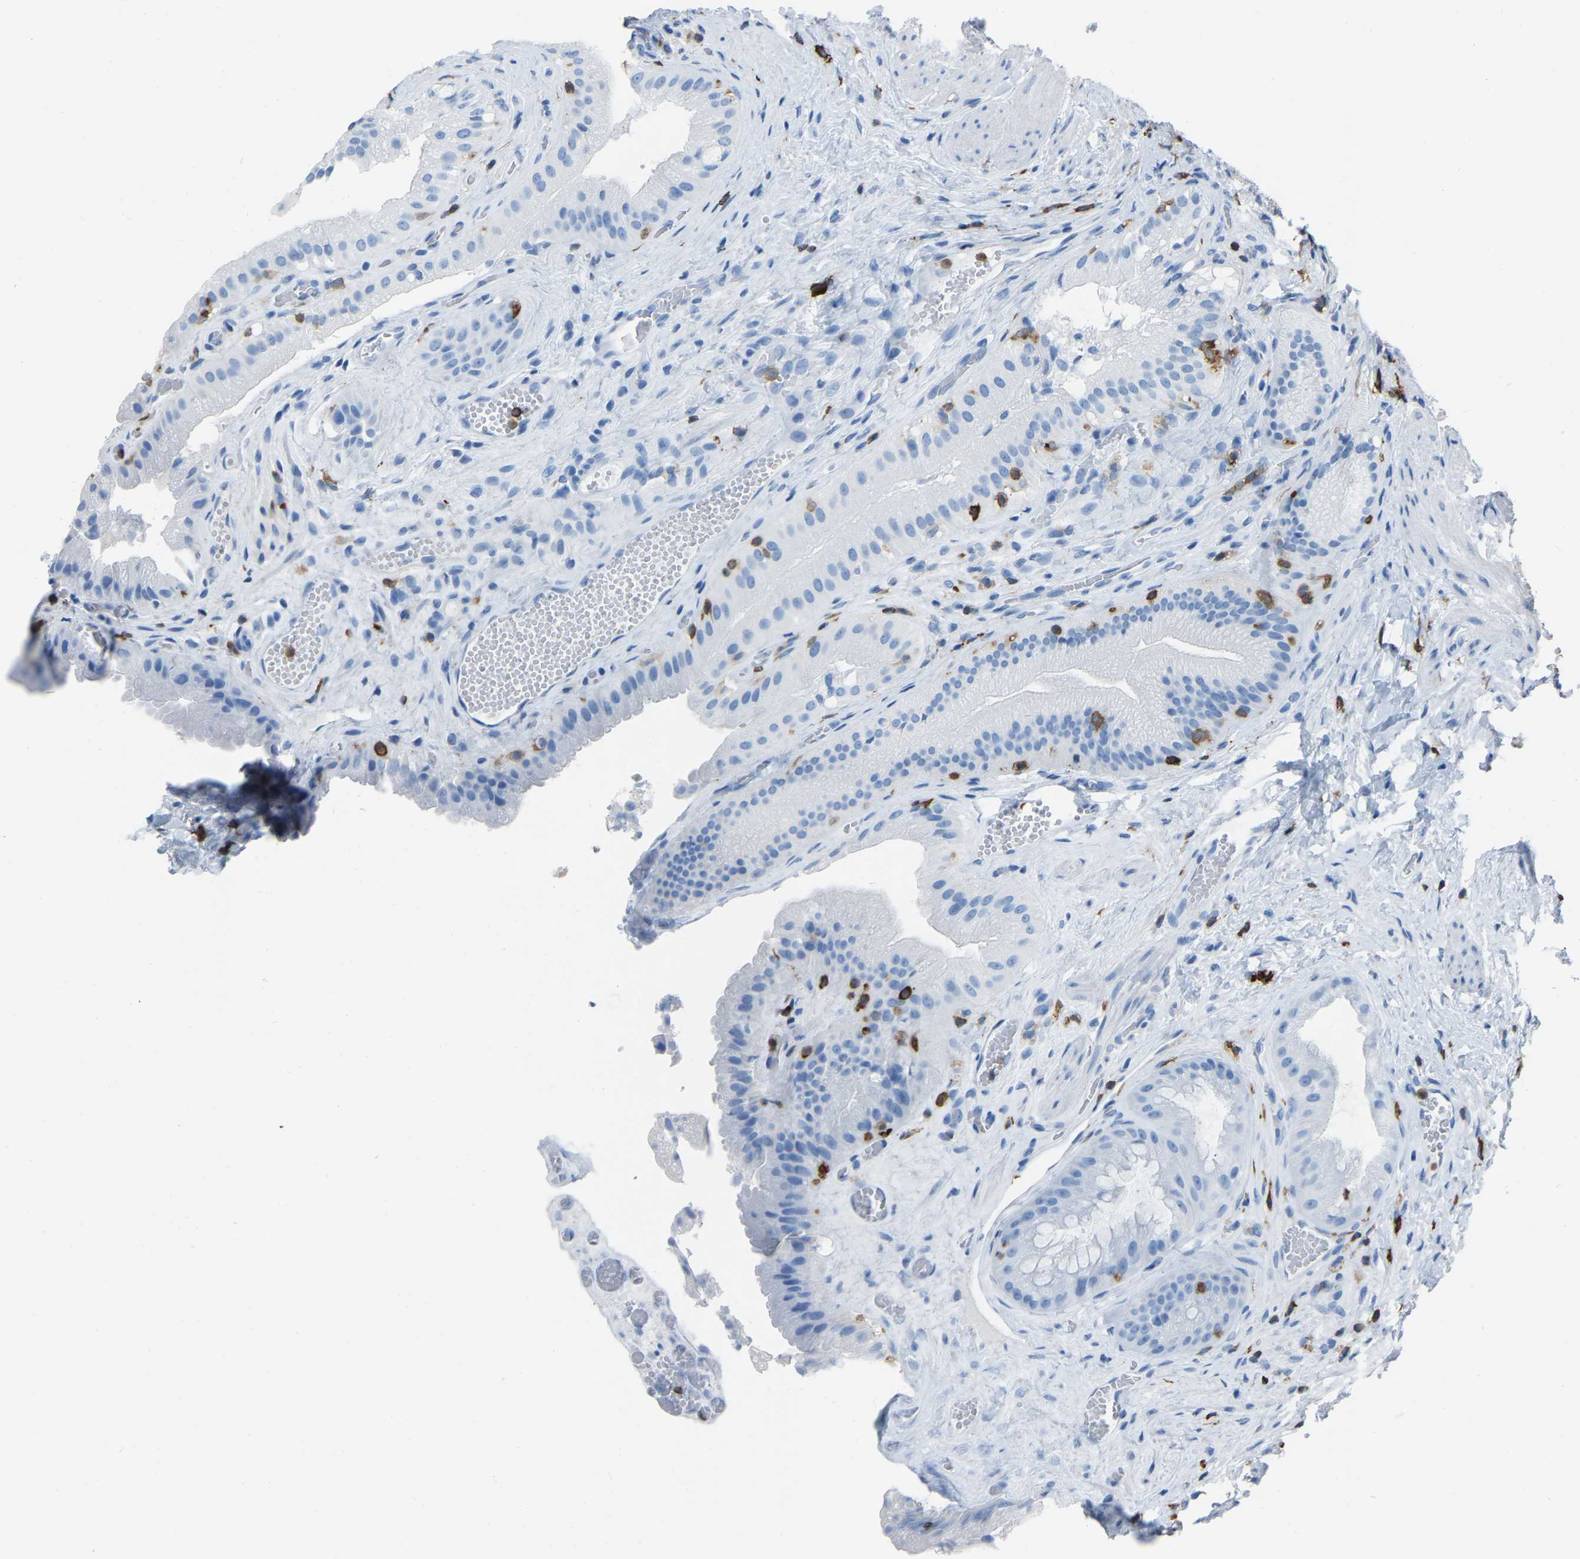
{"staining": {"intensity": "negative", "quantity": "none", "location": "none"}, "tissue": "gallbladder", "cell_type": "Glandular cells", "image_type": "normal", "snomed": [{"axis": "morphology", "description": "Normal tissue, NOS"}, {"axis": "topography", "description": "Gallbladder"}], "caption": "Gallbladder stained for a protein using immunohistochemistry (IHC) shows no positivity glandular cells.", "gene": "LSP1", "patient": {"sex": "male", "age": 49}}